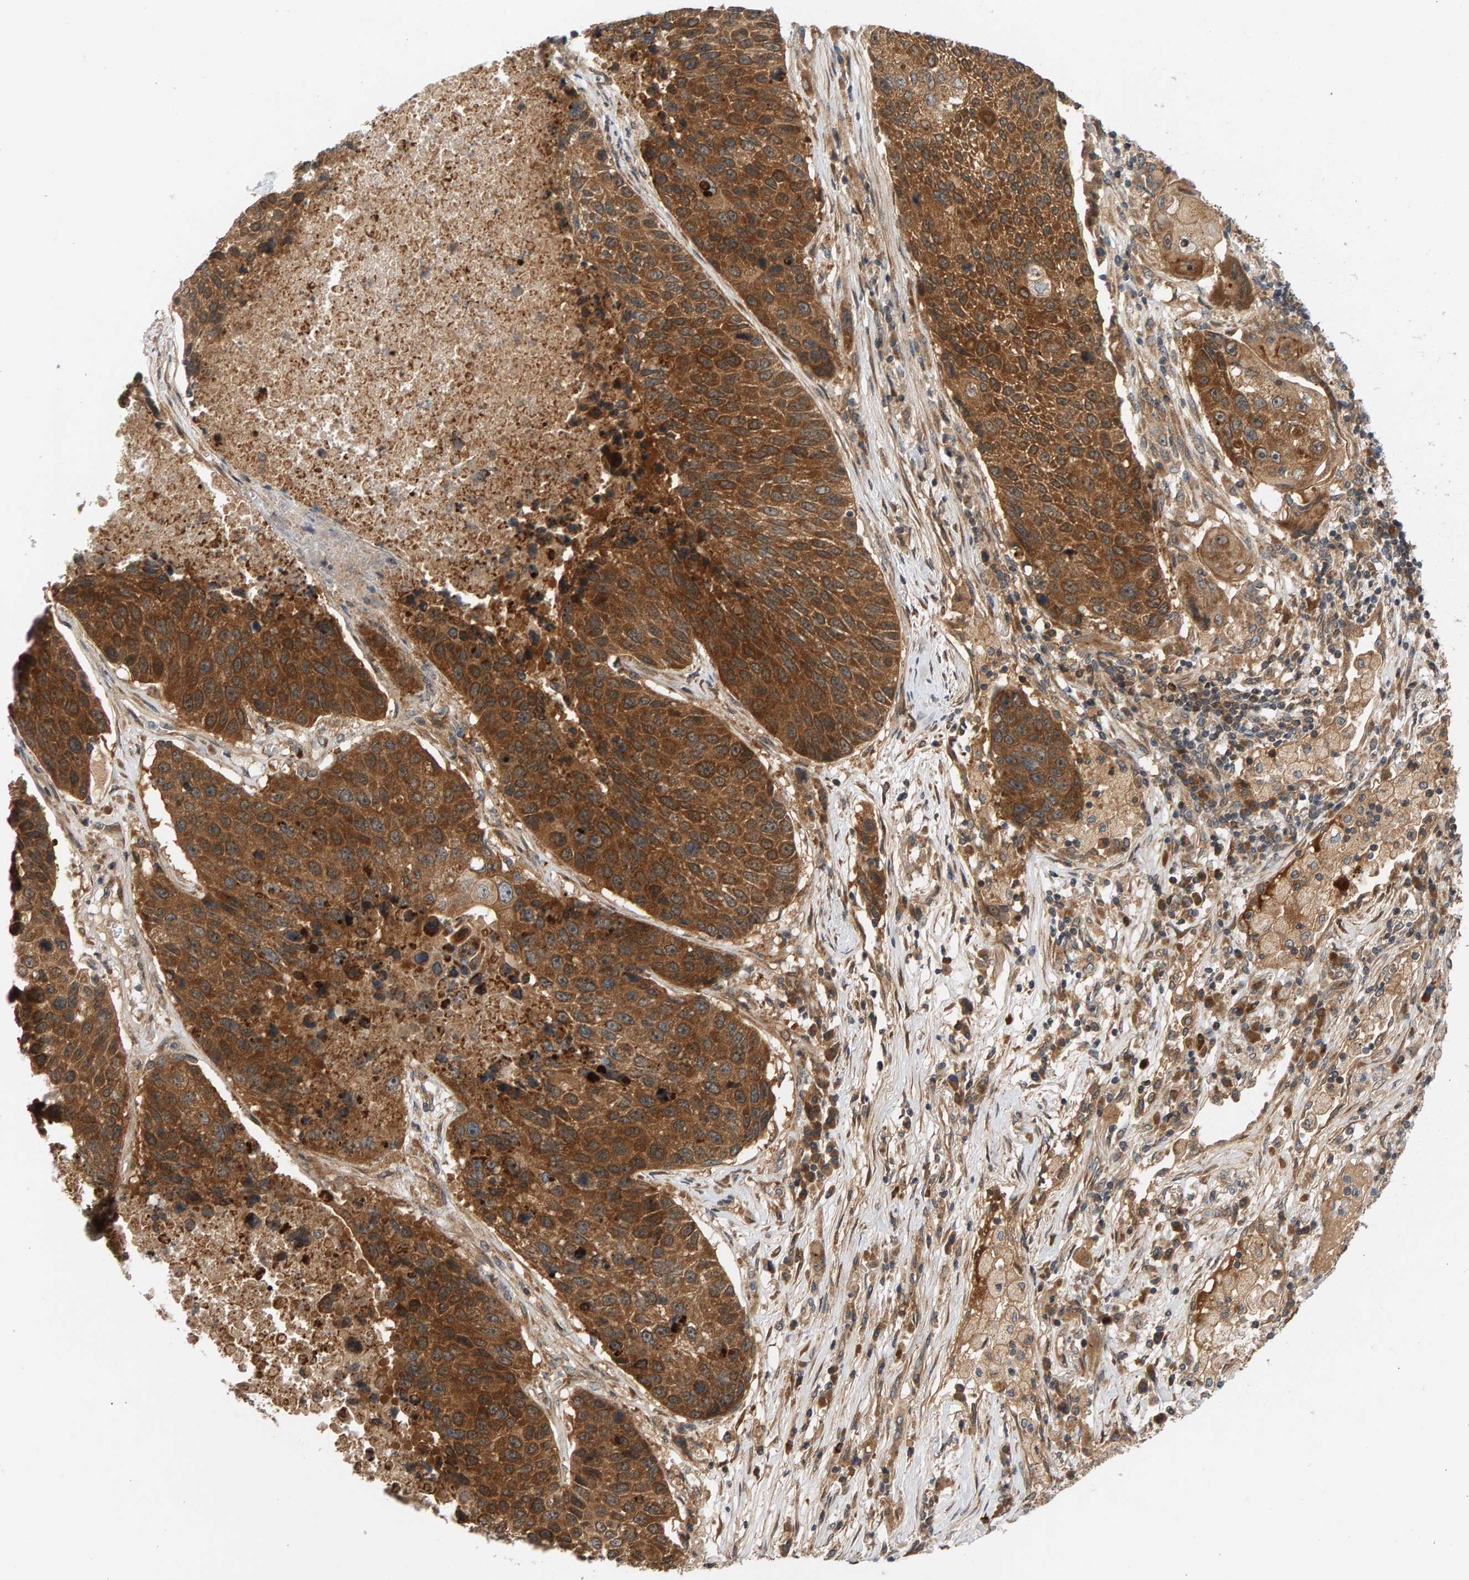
{"staining": {"intensity": "strong", "quantity": ">75%", "location": "cytoplasmic/membranous"}, "tissue": "lung cancer", "cell_type": "Tumor cells", "image_type": "cancer", "snomed": [{"axis": "morphology", "description": "Squamous cell carcinoma, NOS"}, {"axis": "topography", "description": "Lung"}], "caption": "Protein analysis of lung squamous cell carcinoma tissue exhibits strong cytoplasmic/membranous positivity in about >75% of tumor cells.", "gene": "BAHCC1", "patient": {"sex": "male", "age": 61}}